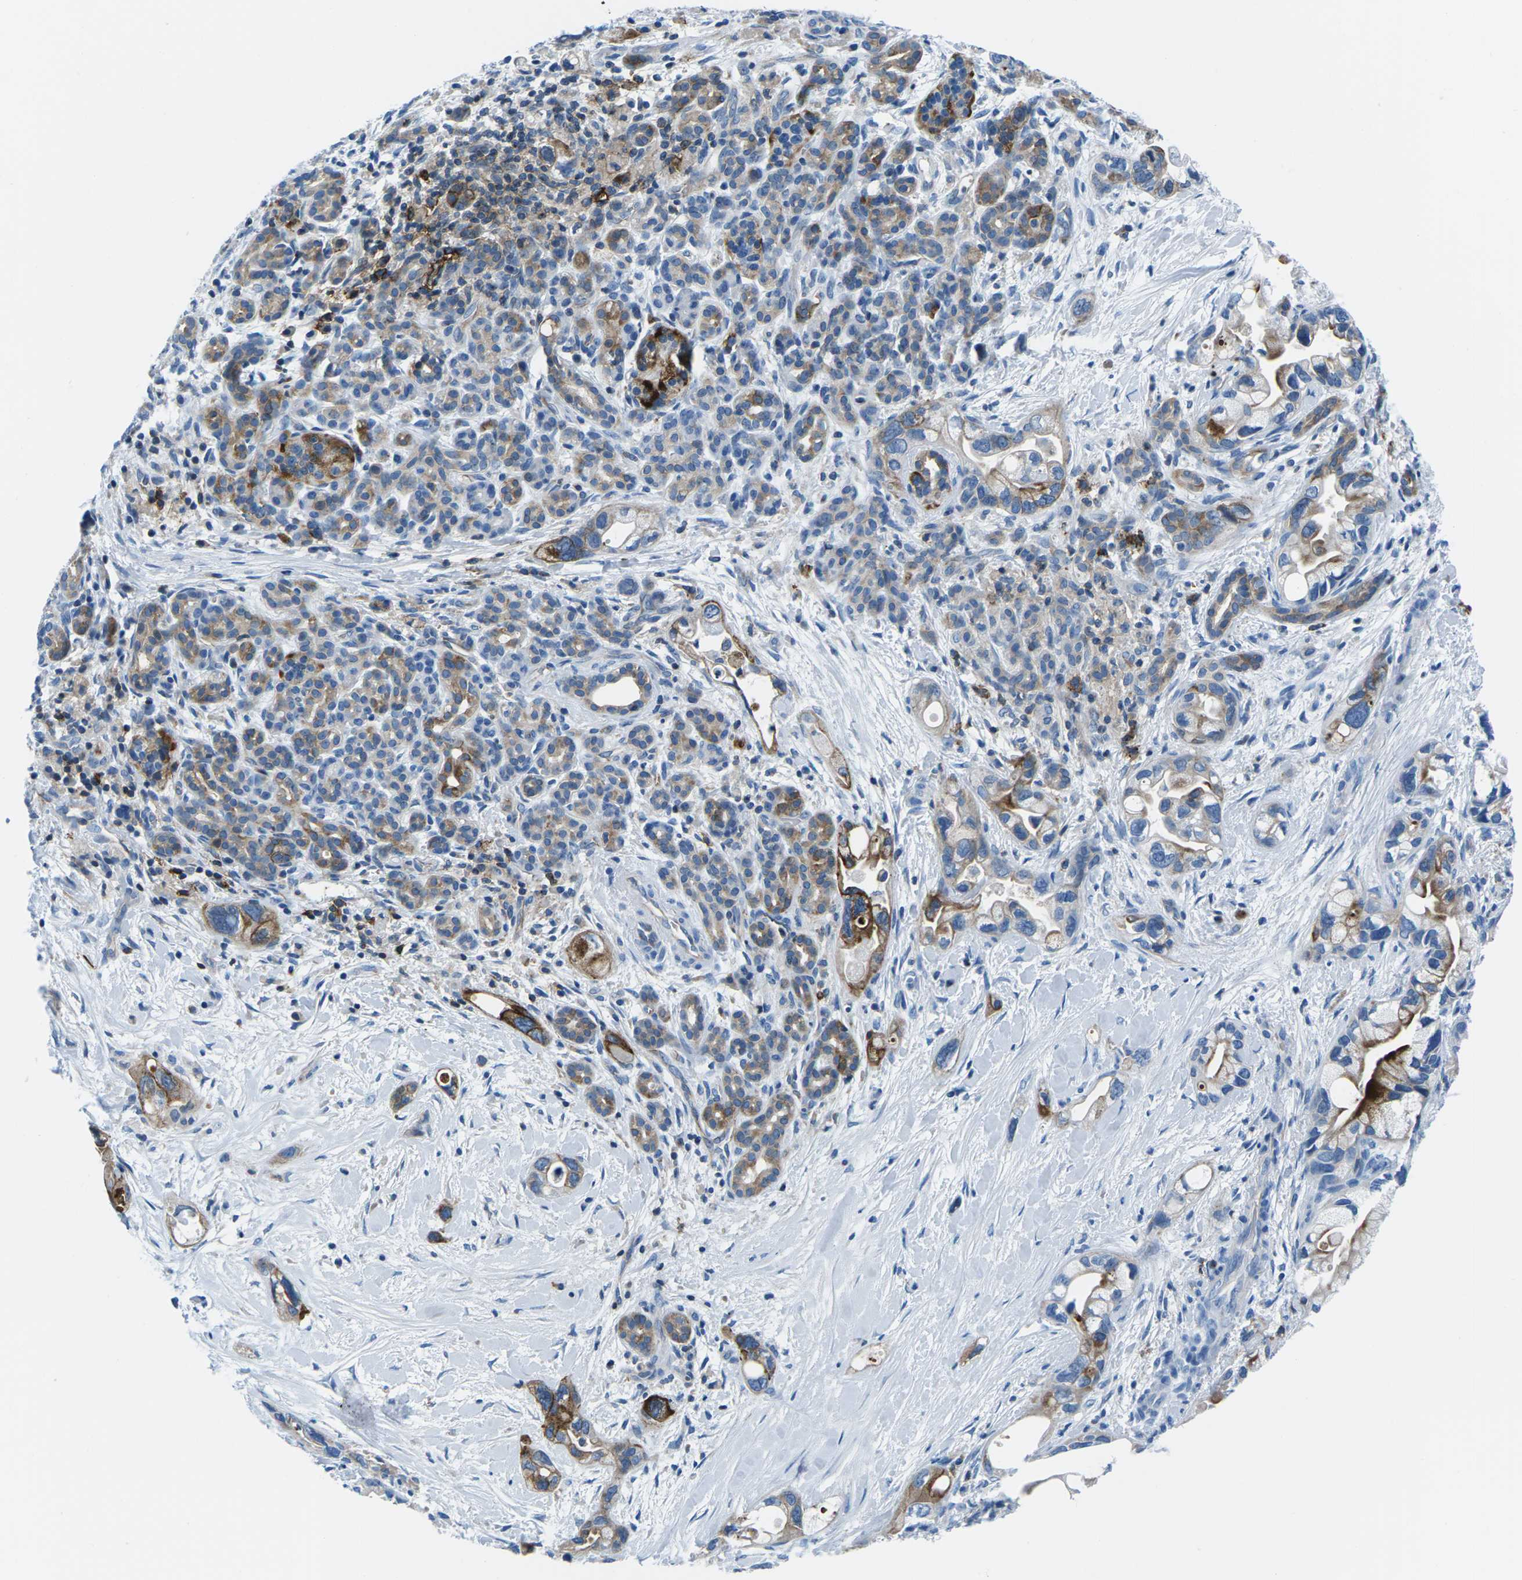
{"staining": {"intensity": "strong", "quantity": "25%-75%", "location": "cytoplasmic/membranous"}, "tissue": "pancreatic cancer", "cell_type": "Tumor cells", "image_type": "cancer", "snomed": [{"axis": "morphology", "description": "Adenocarcinoma, NOS"}, {"axis": "topography", "description": "Pancreas"}], "caption": "Immunohistochemical staining of human pancreatic adenocarcinoma demonstrates high levels of strong cytoplasmic/membranous positivity in approximately 25%-75% of tumor cells.", "gene": "SOCS4", "patient": {"sex": "female", "age": 77}}